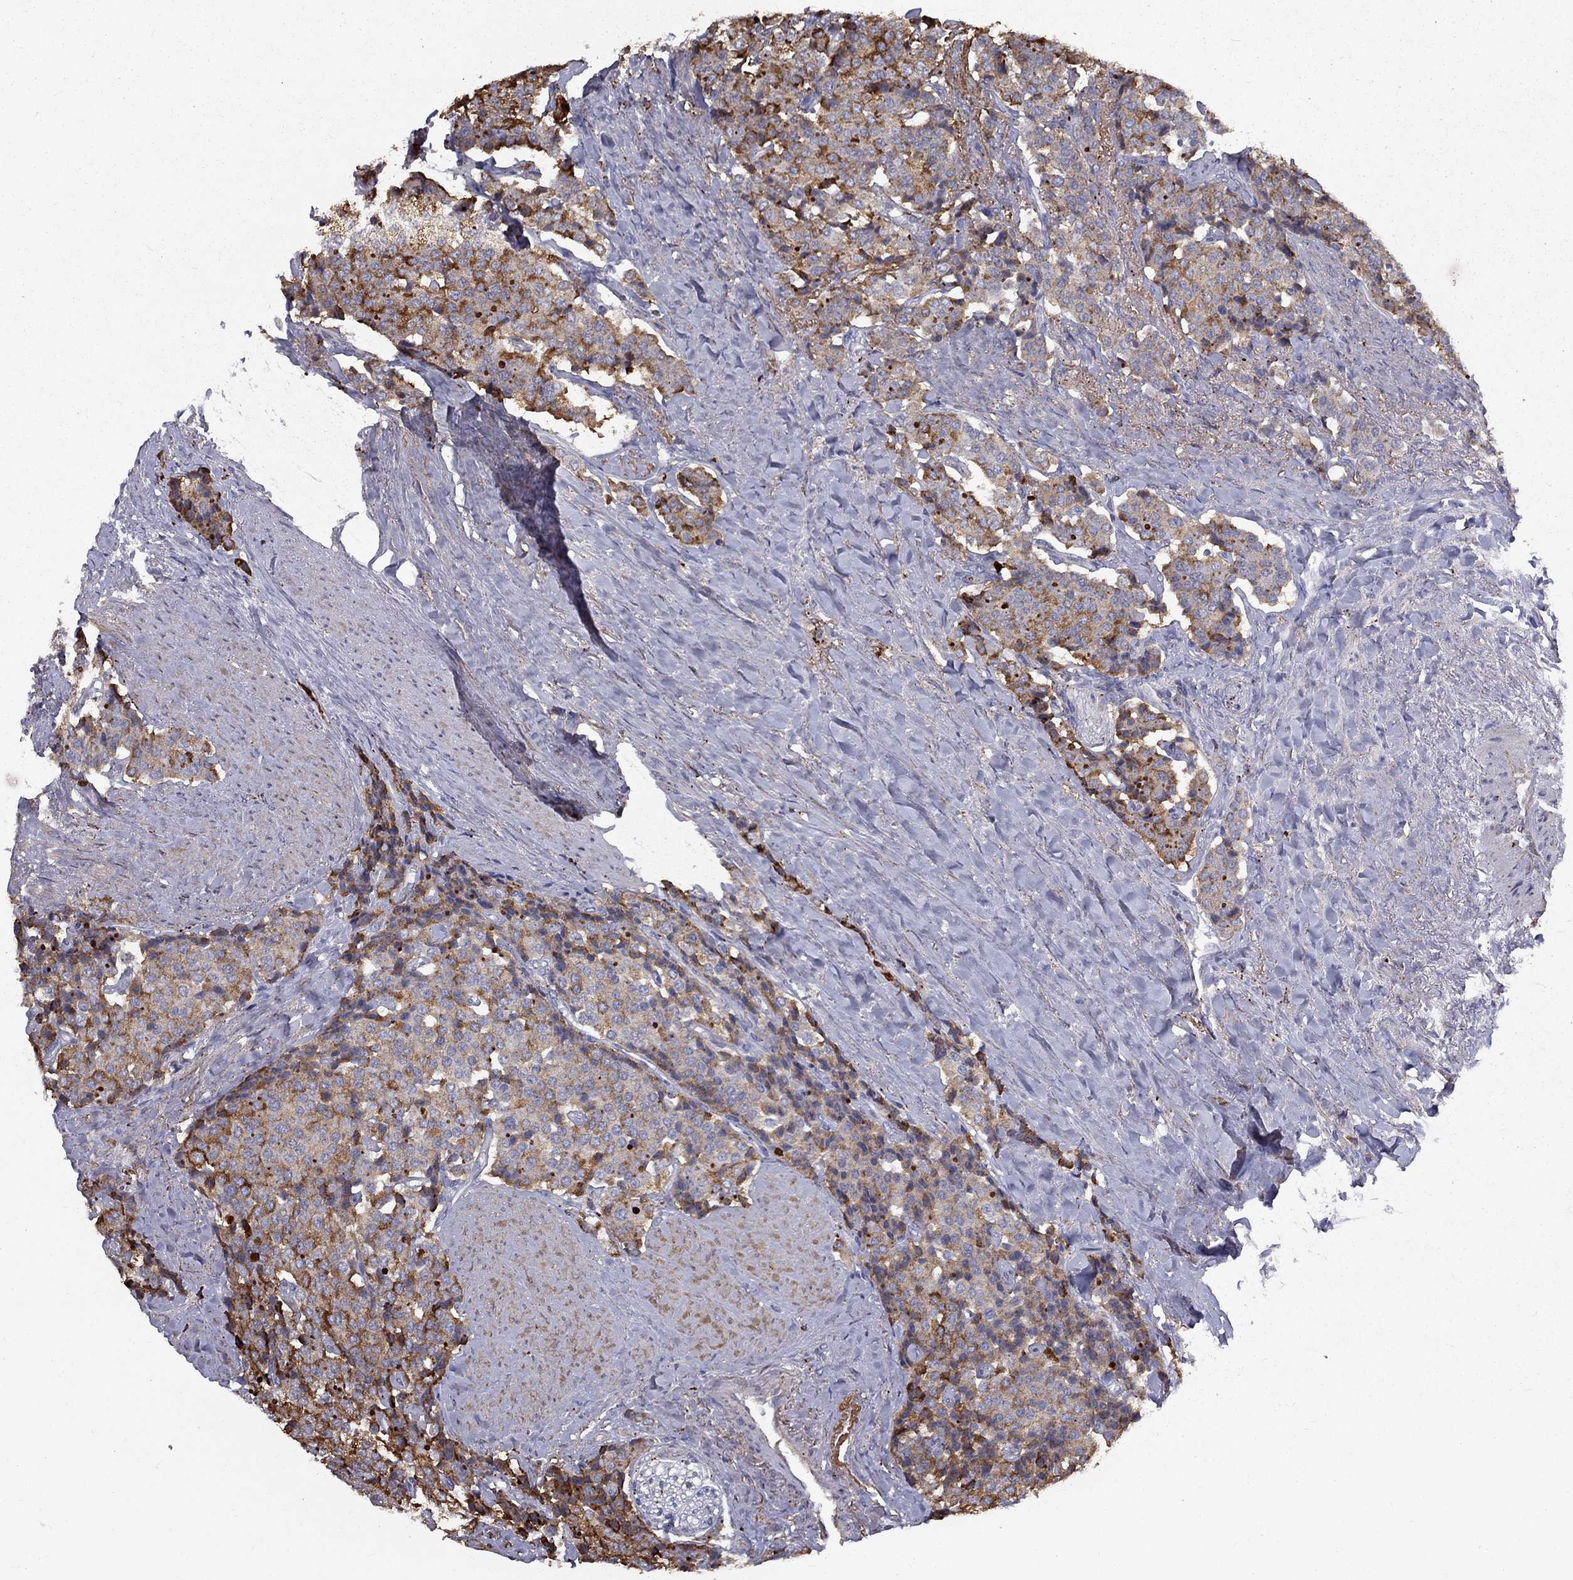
{"staining": {"intensity": "strong", "quantity": "25%-75%", "location": "cytoplasmic/membranous"}, "tissue": "carcinoid", "cell_type": "Tumor cells", "image_type": "cancer", "snomed": [{"axis": "morphology", "description": "Carcinoid, malignant, NOS"}, {"axis": "topography", "description": "Small intestine"}], "caption": "Tumor cells show high levels of strong cytoplasmic/membranous staining in about 25%-75% of cells in carcinoid.", "gene": "EPDR1", "patient": {"sex": "female", "age": 58}}